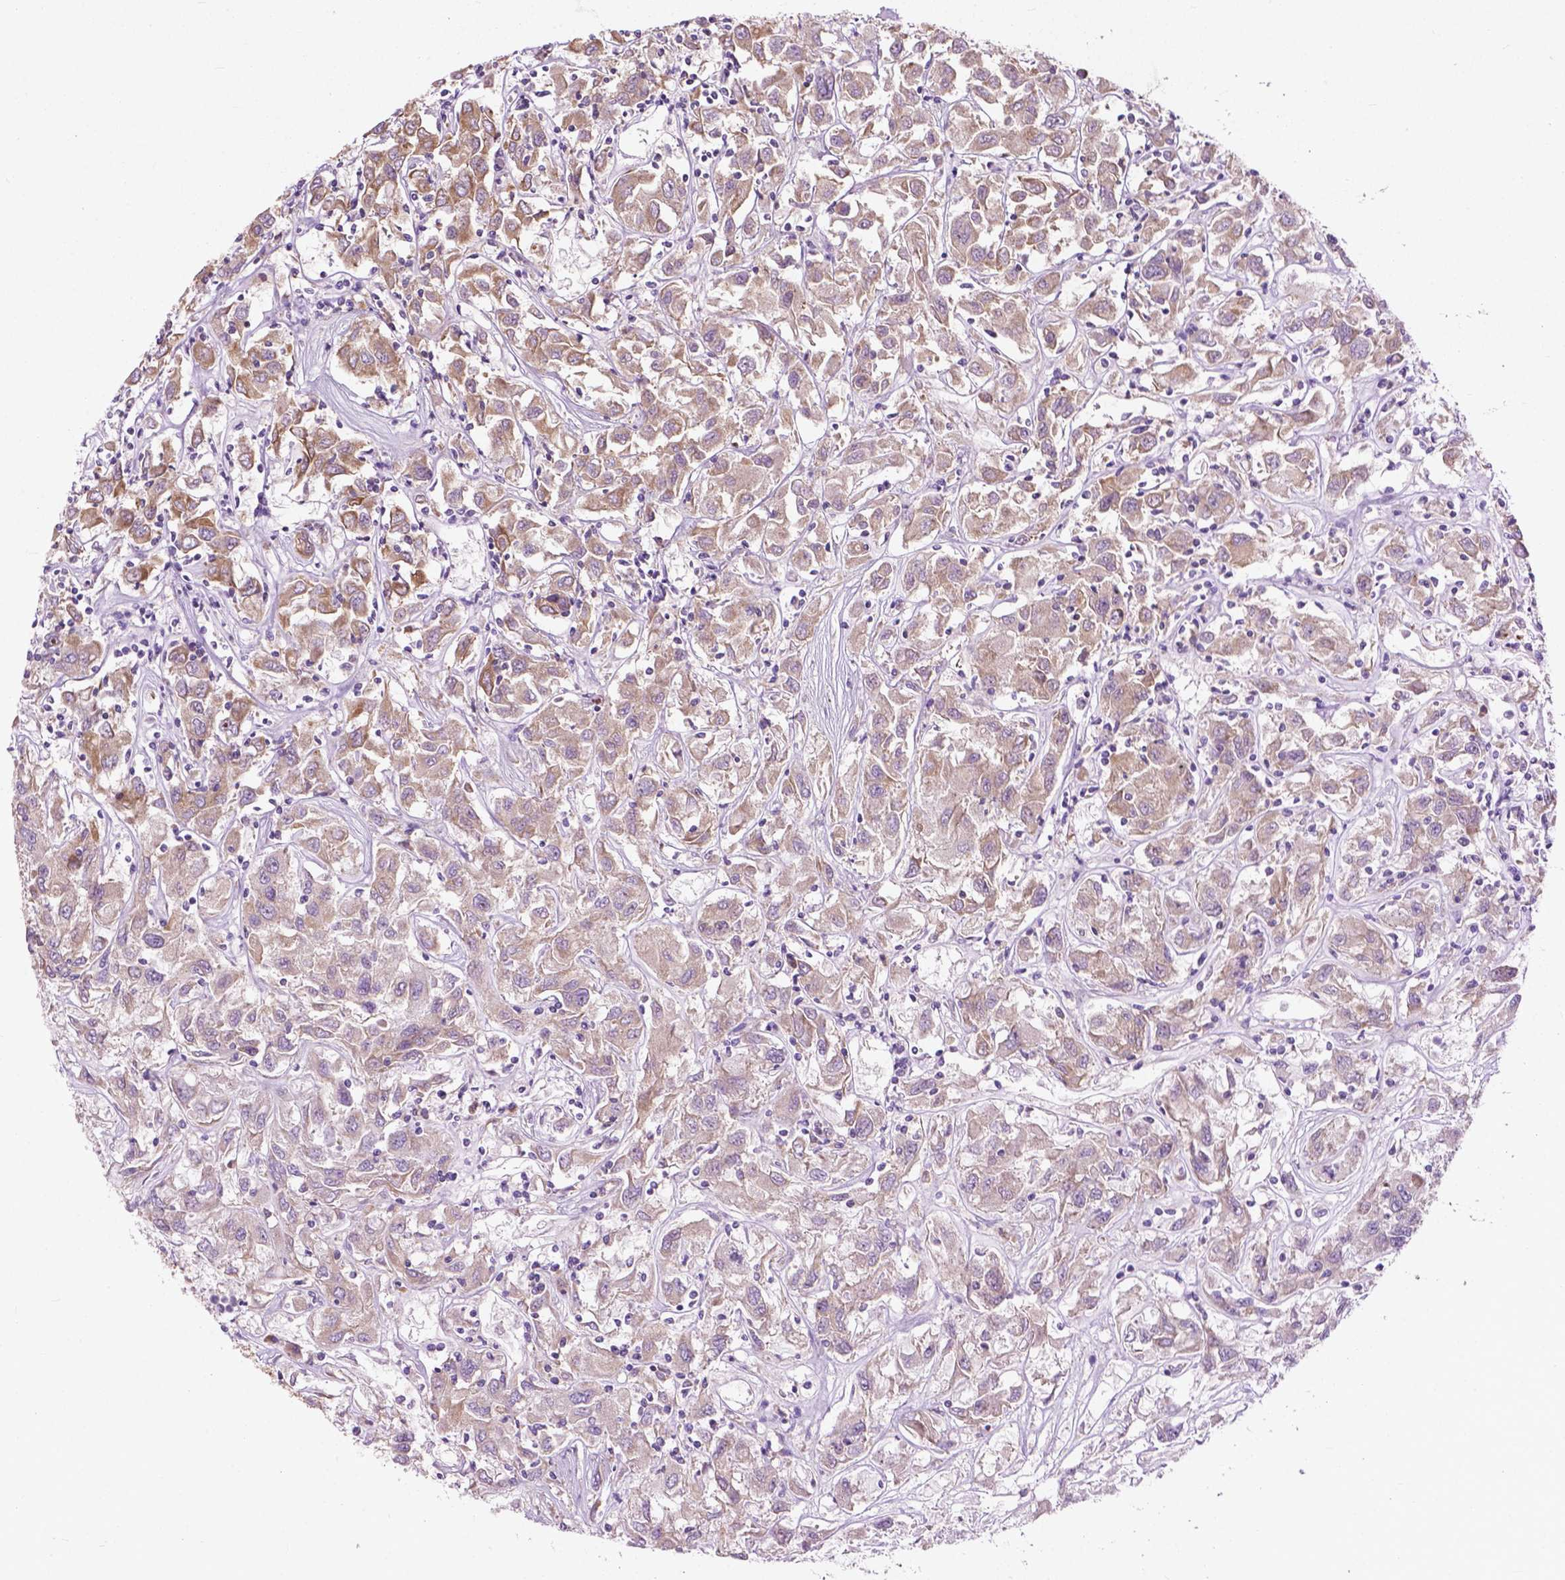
{"staining": {"intensity": "moderate", "quantity": "<25%", "location": "cytoplasmic/membranous"}, "tissue": "renal cancer", "cell_type": "Tumor cells", "image_type": "cancer", "snomed": [{"axis": "morphology", "description": "Adenocarcinoma, NOS"}, {"axis": "topography", "description": "Kidney"}], "caption": "This image demonstrates IHC staining of renal cancer, with low moderate cytoplasmic/membranous expression in about <25% of tumor cells.", "gene": "MZT1", "patient": {"sex": "female", "age": 76}}